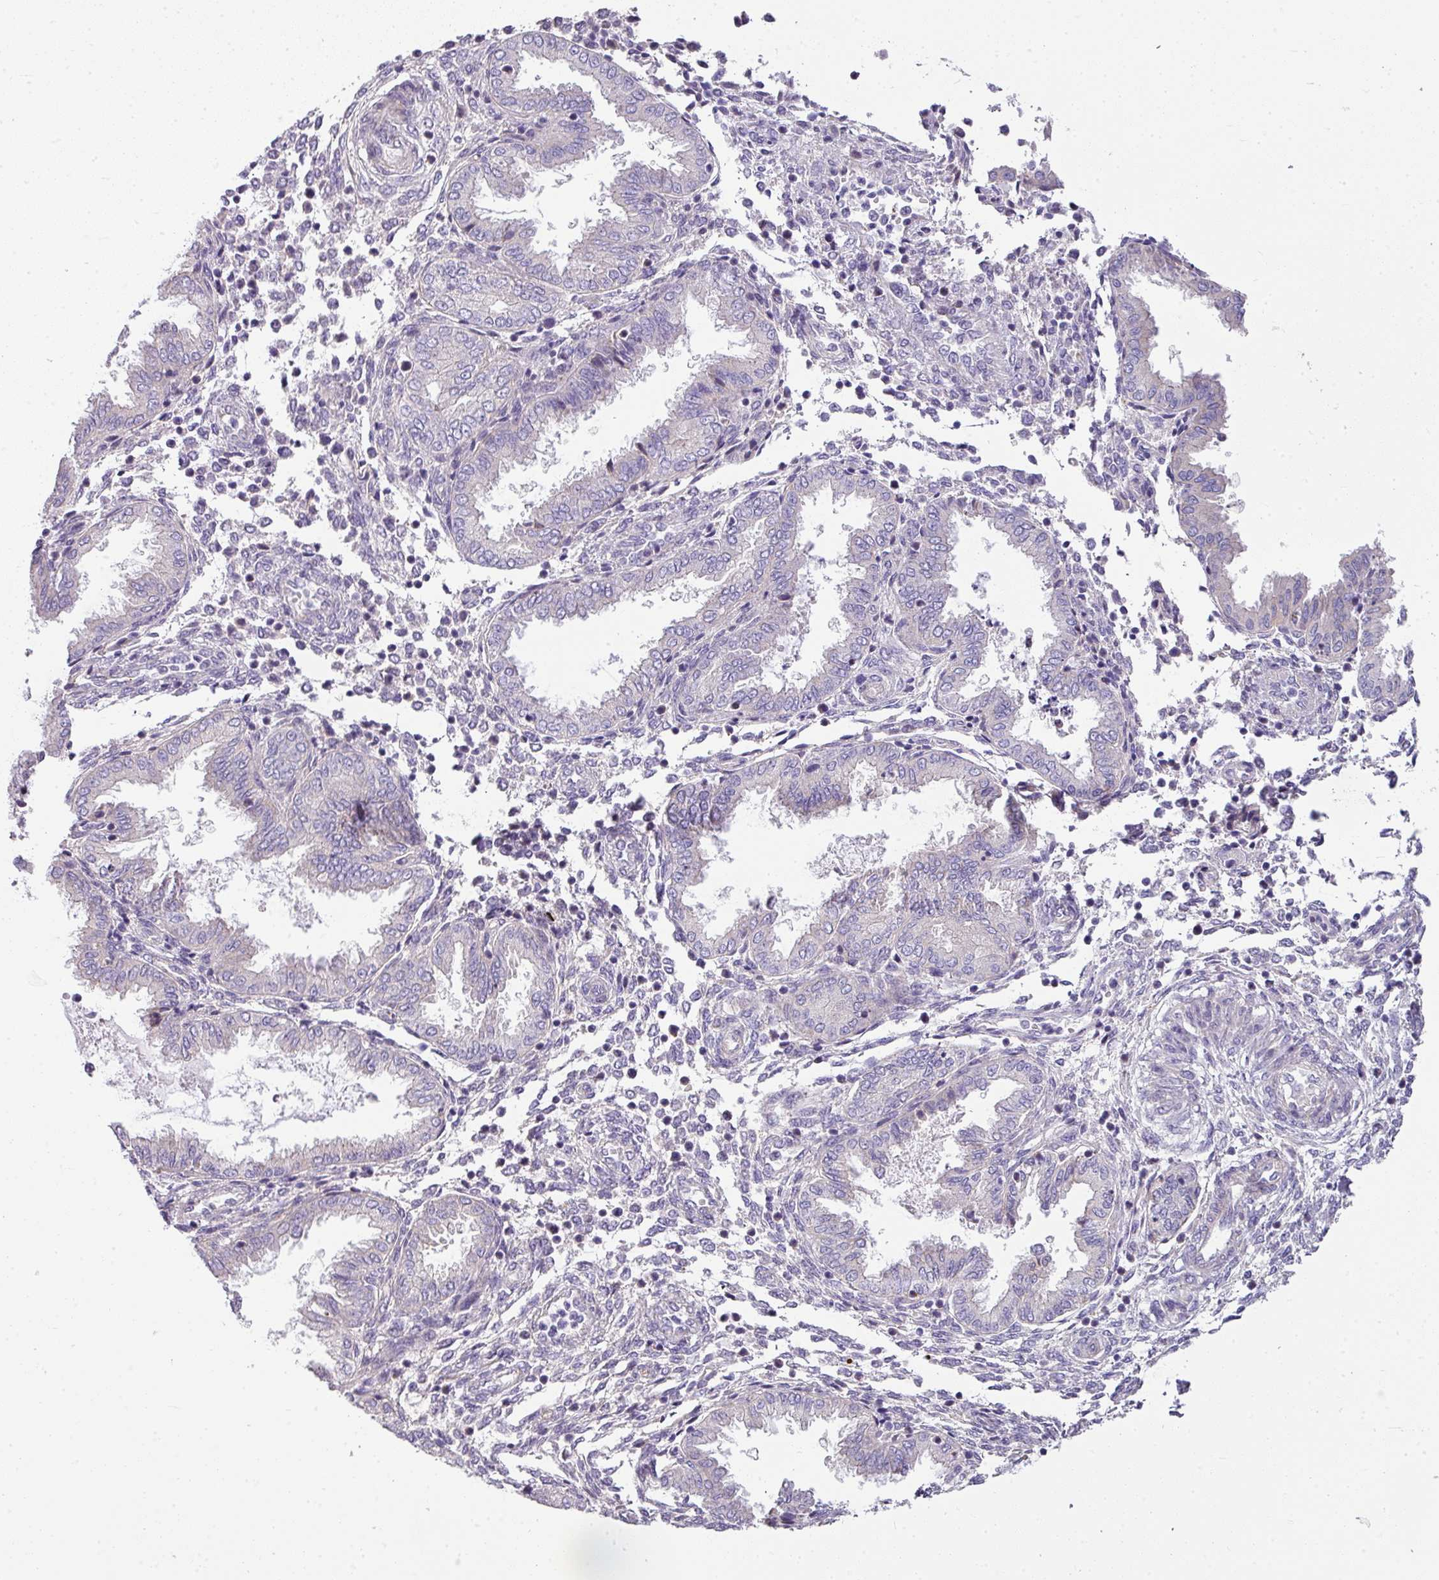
{"staining": {"intensity": "negative", "quantity": "none", "location": "none"}, "tissue": "endometrium", "cell_type": "Cells in endometrial stroma", "image_type": "normal", "snomed": [{"axis": "morphology", "description": "Normal tissue, NOS"}, {"axis": "topography", "description": "Endometrium"}], "caption": "A high-resolution micrograph shows immunohistochemistry (IHC) staining of benign endometrium, which demonstrates no significant staining in cells in endometrial stroma.", "gene": "PALS2", "patient": {"sex": "female", "age": 33}}